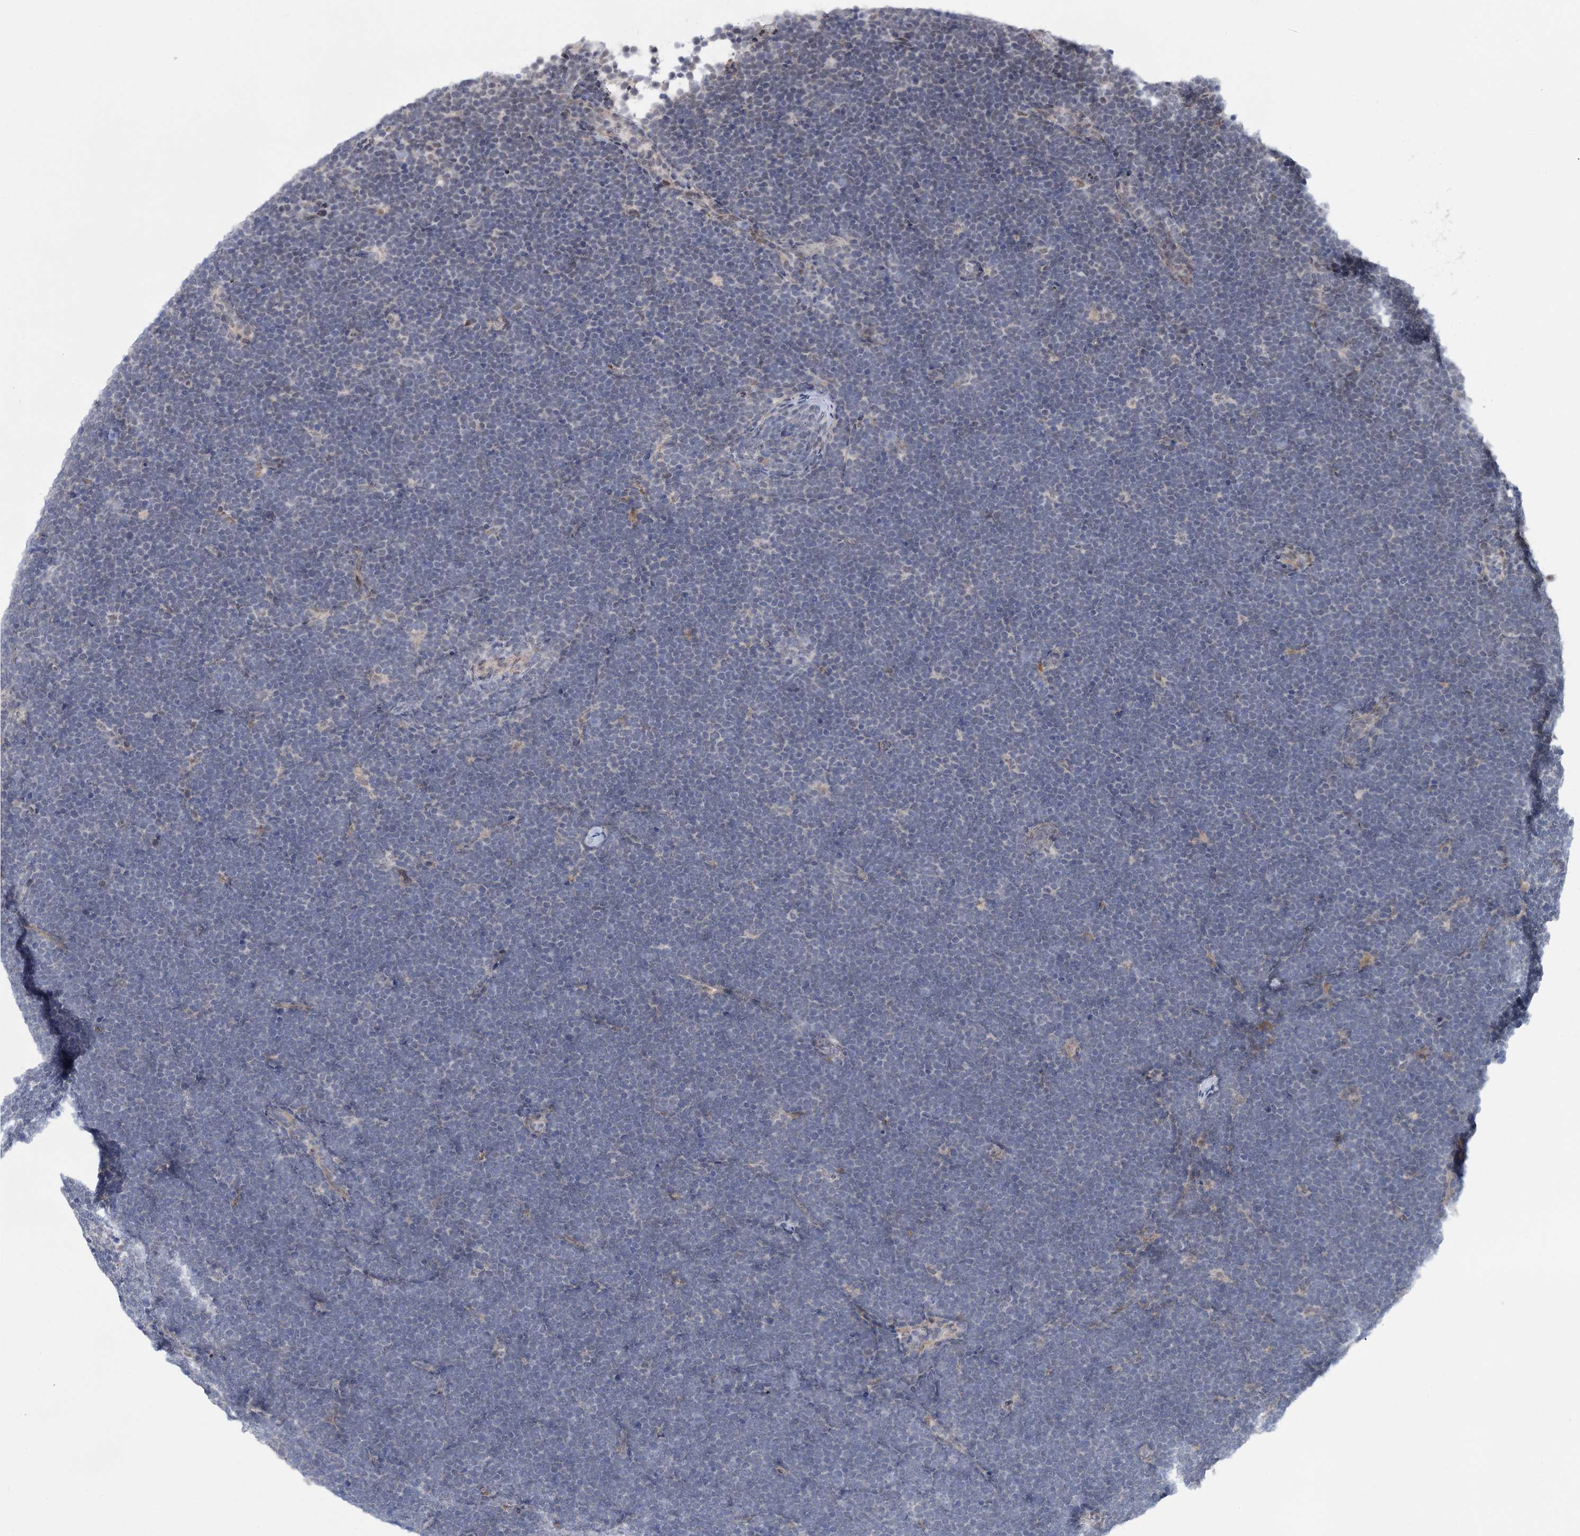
{"staining": {"intensity": "negative", "quantity": "none", "location": "none"}, "tissue": "lymphoma", "cell_type": "Tumor cells", "image_type": "cancer", "snomed": [{"axis": "morphology", "description": "Malignant lymphoma, non-Hodgkin's type, High grade"}, {"axis": "topography", "description": "Lymph node"}], "caption": "The micrograph reveals no staining of tumor cells in malignant lymphoma, non-Hodgkin's type (high-grade).", "gene": "MBLAC2", "patient": {"sex": "male", "age": 13}}